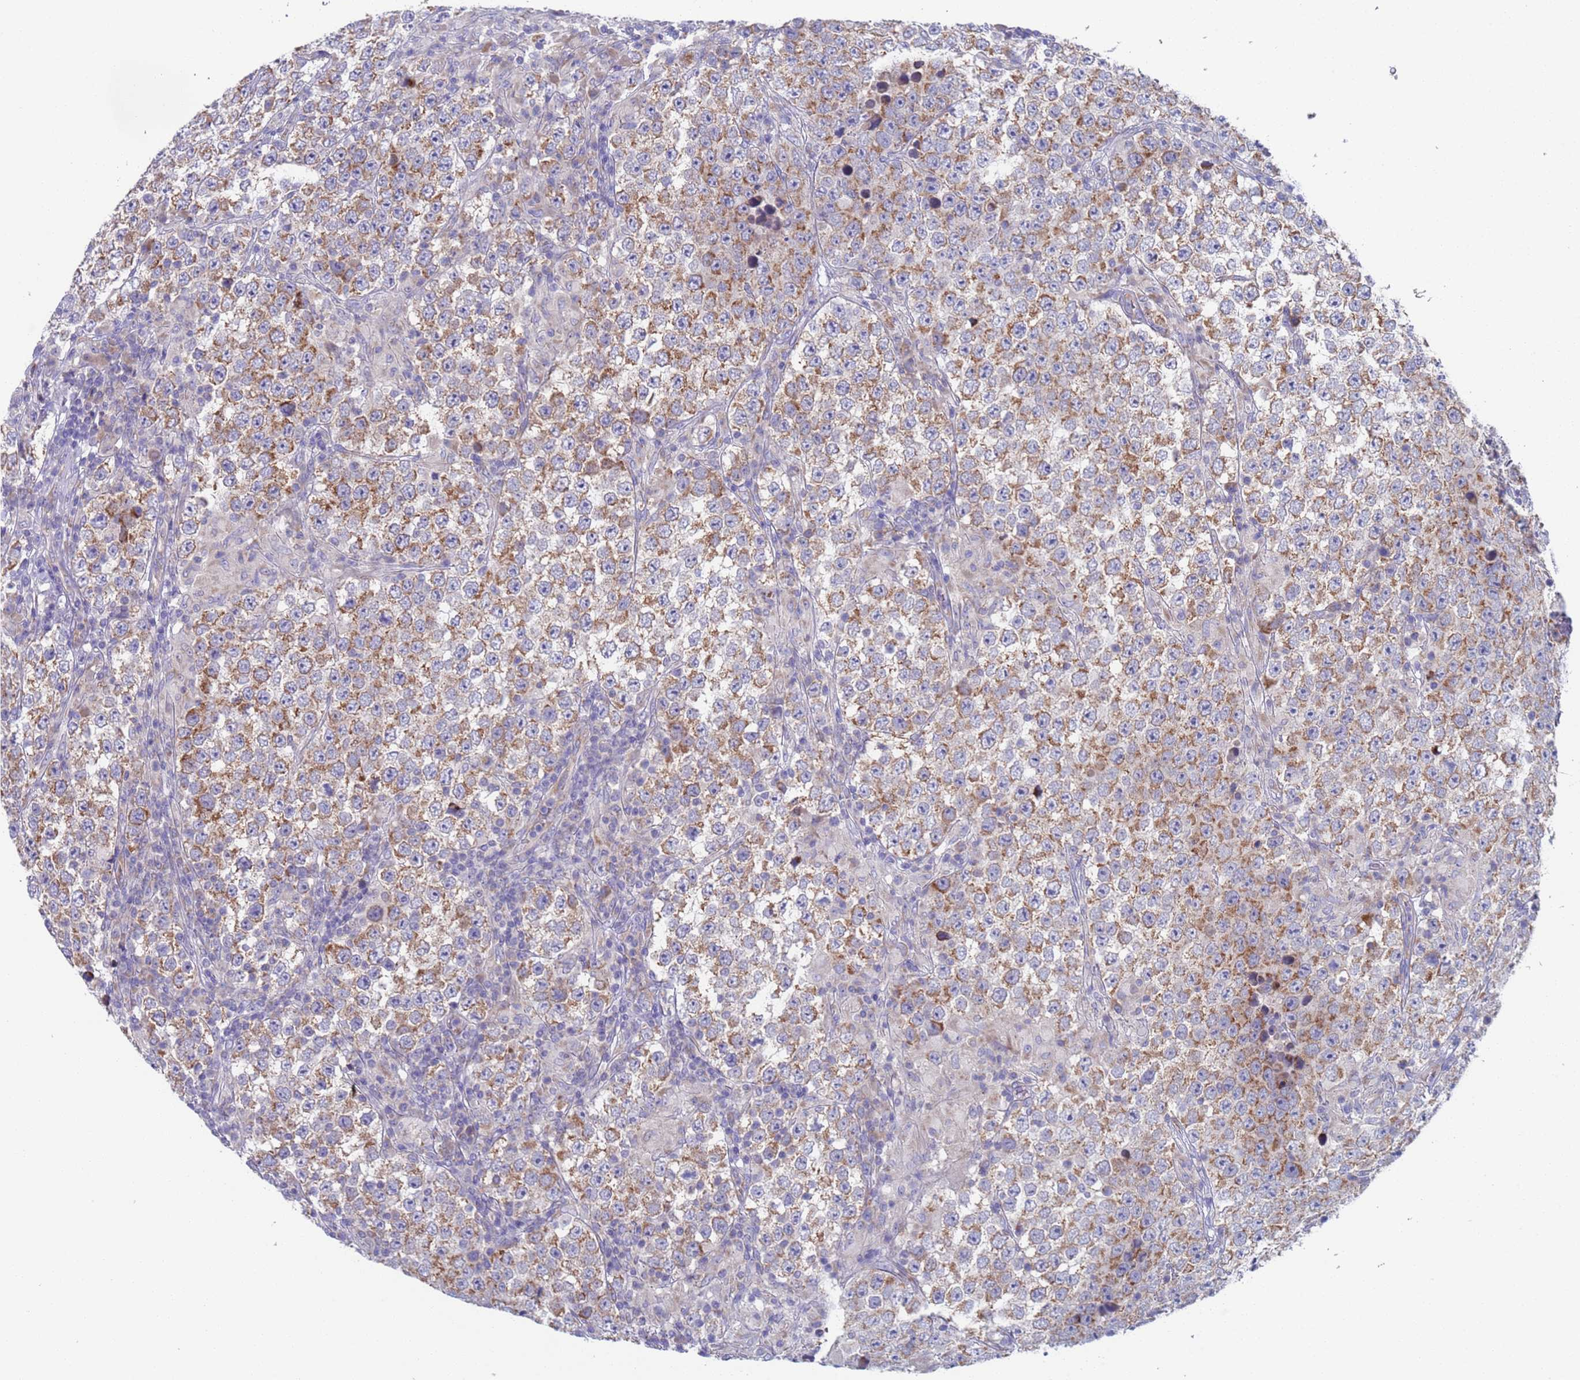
{"staining": {"intensity": "moderate", "quantity": ">75%", "location": "cytoplasmic/membranous"}, "tissue": "testis cancer", "cell_type": "Tumor cells", "image_type": "cancer", "snomed": [{"axis": "morphology", "description": "Normal tissue, NOS"}, {"axis": "morphology", "description": "Urothelial carcinoma, High grade"}, {"axis": "morphology", "description": "Seminoma, NOS"}, {"axis": "morphology", "description": "Carcinoma, Embryonal, NOS"}, {"axis": "topography", "description": "Urinary bladder"}, {"axis": "topography", "description": "Testis"}], "caption": "Moderate cytoplasmic/membranous expression for a protein is present in about >75% of tumor cells of testis high-grade urothelial carcinoma using immunohistochemistry.", "gene": "PET117", "patient": {"sex": "male", "age": 41}}